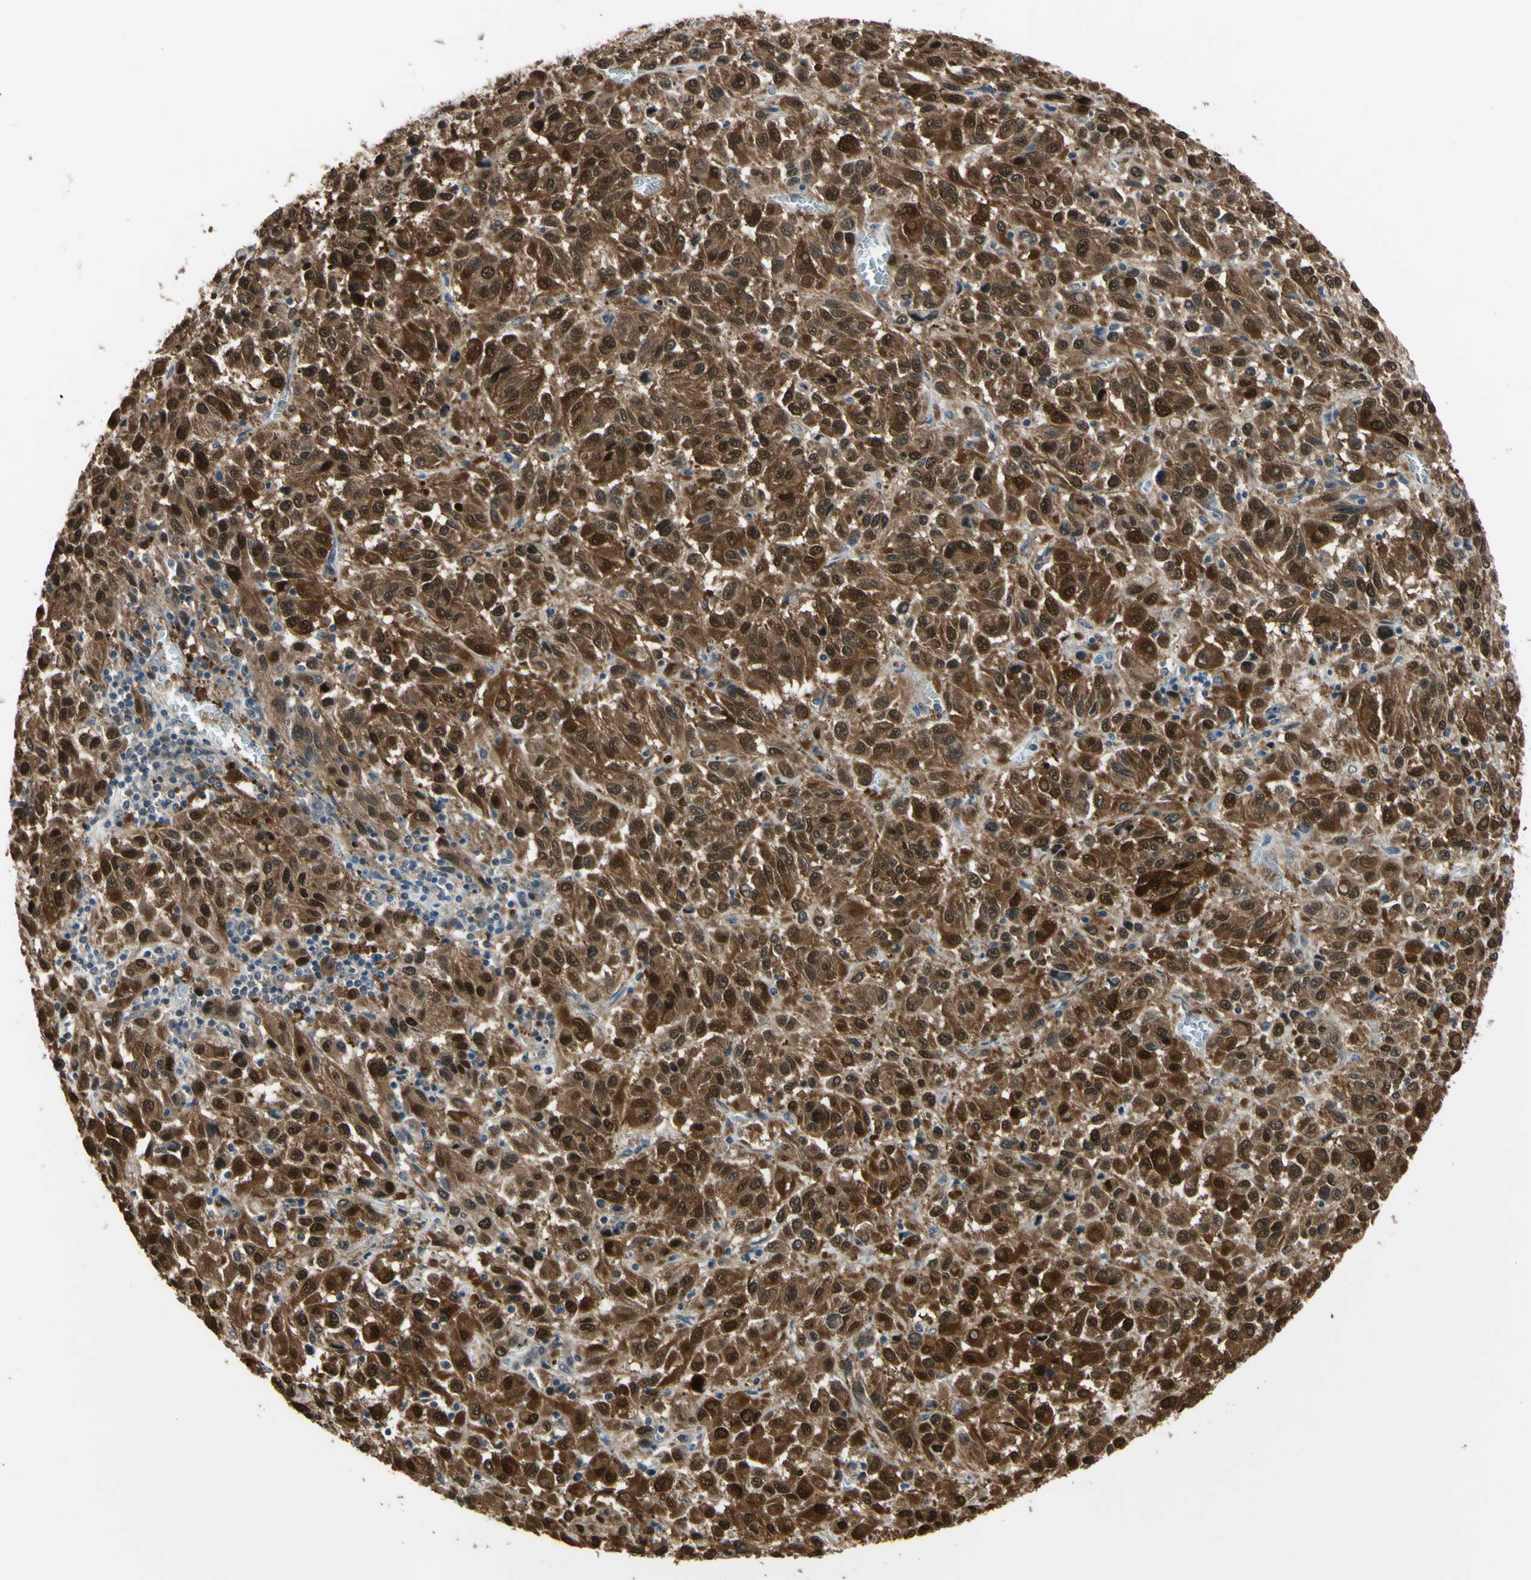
{"staining": {"intensity": "strong", "quantity": ">75%", "location": "cytoplasmic/membranous,nuclear"}, "tissue": "melanoma", "cell_type": "Tumor cells", "image_type": "cancer", "snomed": [{"axis": "morphology", "description": "Malignant melanoma, Metastatic site"}, {"axis": "topography", "description": "Lung"}], "caption": "Protein staining of melanoma tissue exhibits strong cytoplasmic/membranous and nuclear staining in about >75% of tumor cells.", "gene": "HSPA4", "patient": {"sex": "male", "age": 64}}